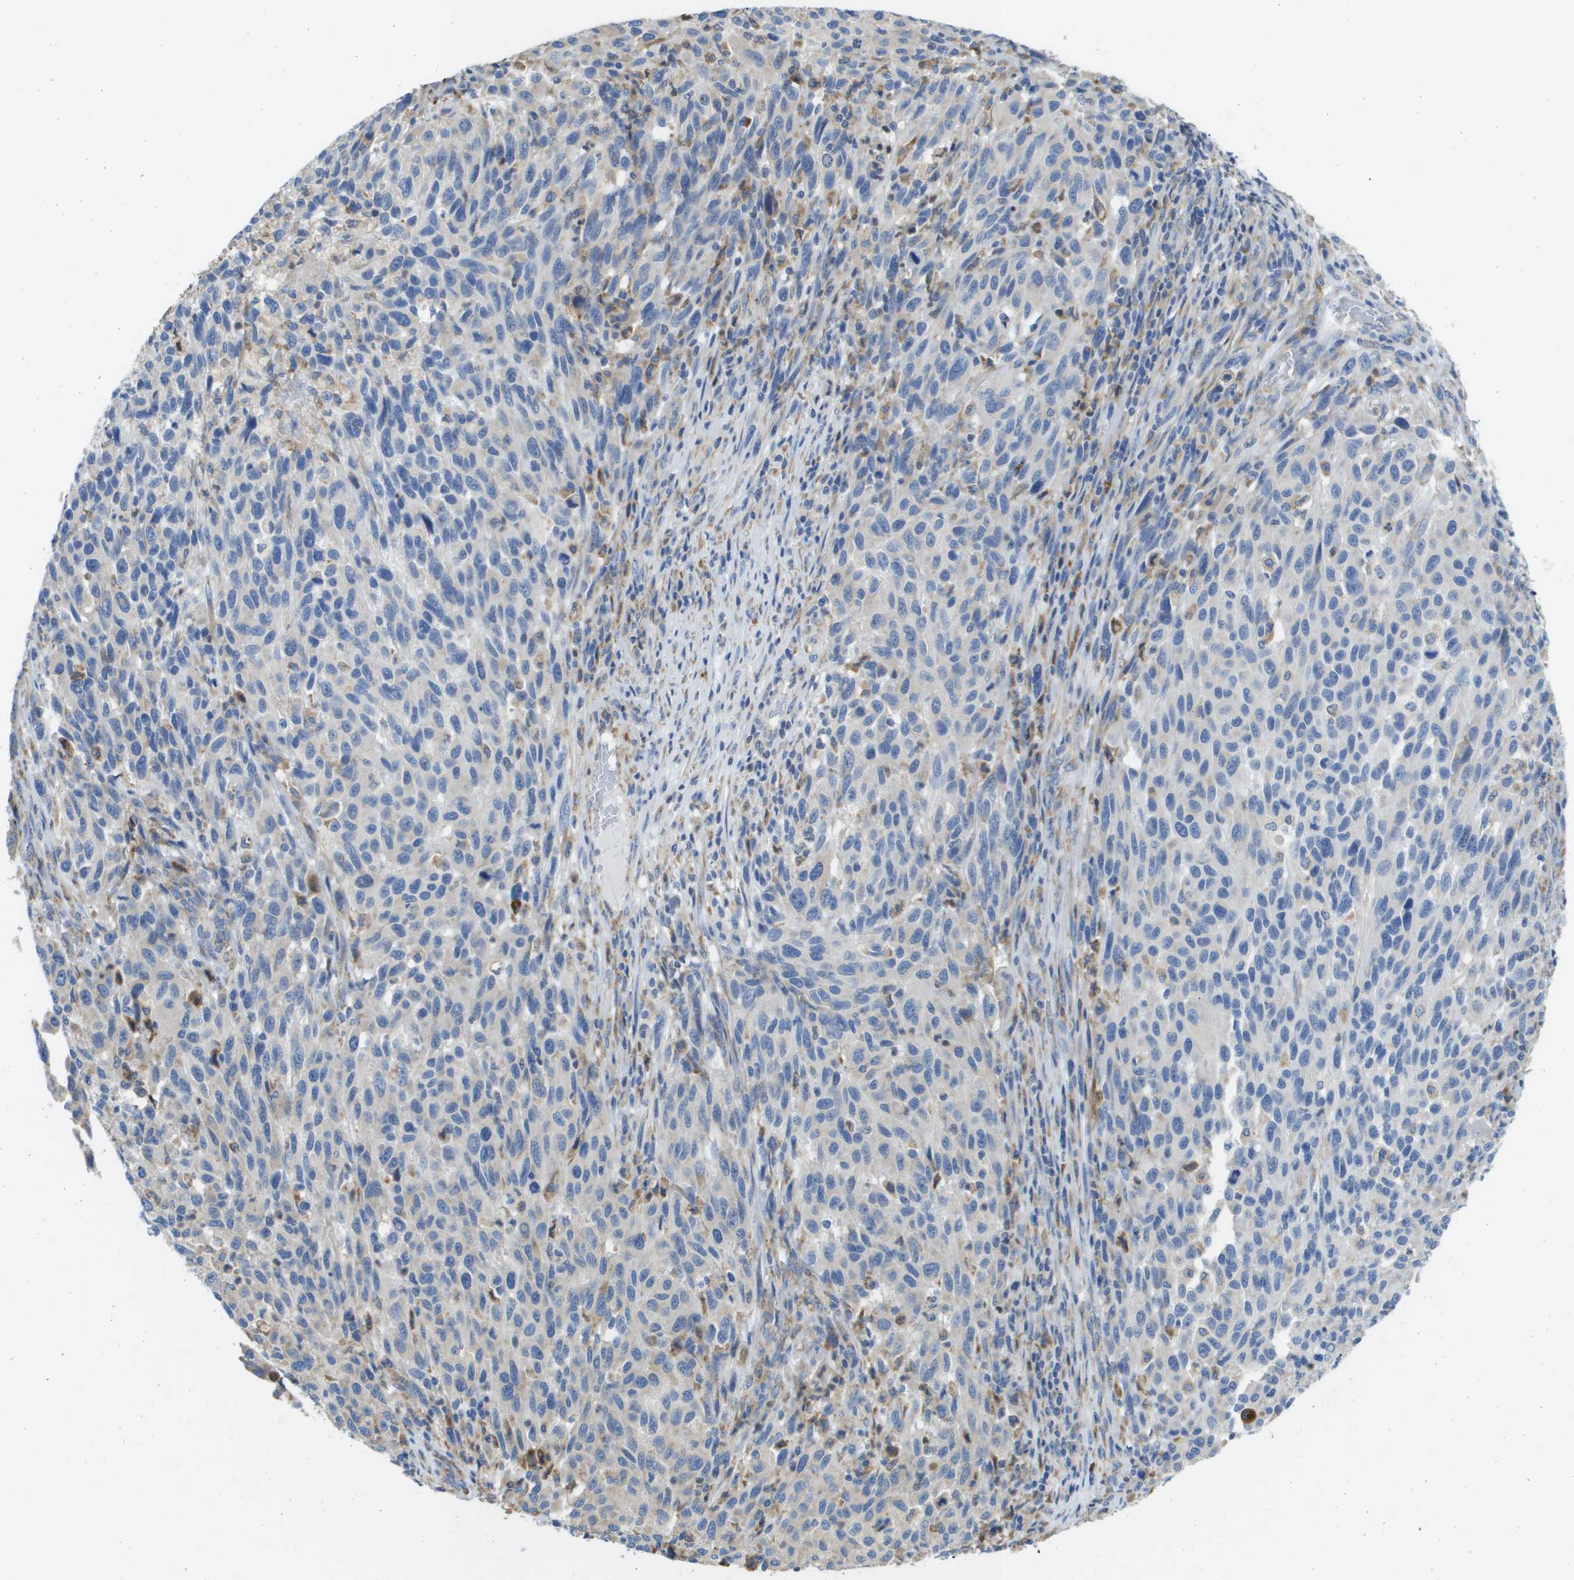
{"staining": {"intensity": "negative", "quantity": "none", "location": "none"}, "tissue": "melanoma", "cell_type": "Tumor cells", "image_type": "cancer", "snomed": [{"axis": "morphology", "description": "Malignant melanoma, Metastatic site"}, {"axis": "topography", "description": "Lymph node"}], "caption": "Immunohistochemistry micrograph of human malignant melanoma (metastatic site) stained for a protein (brown), which reveals no positivity in tumor cells.", "gene": "SDR42E1", "patient": {"sex": "male", "age": 61}}